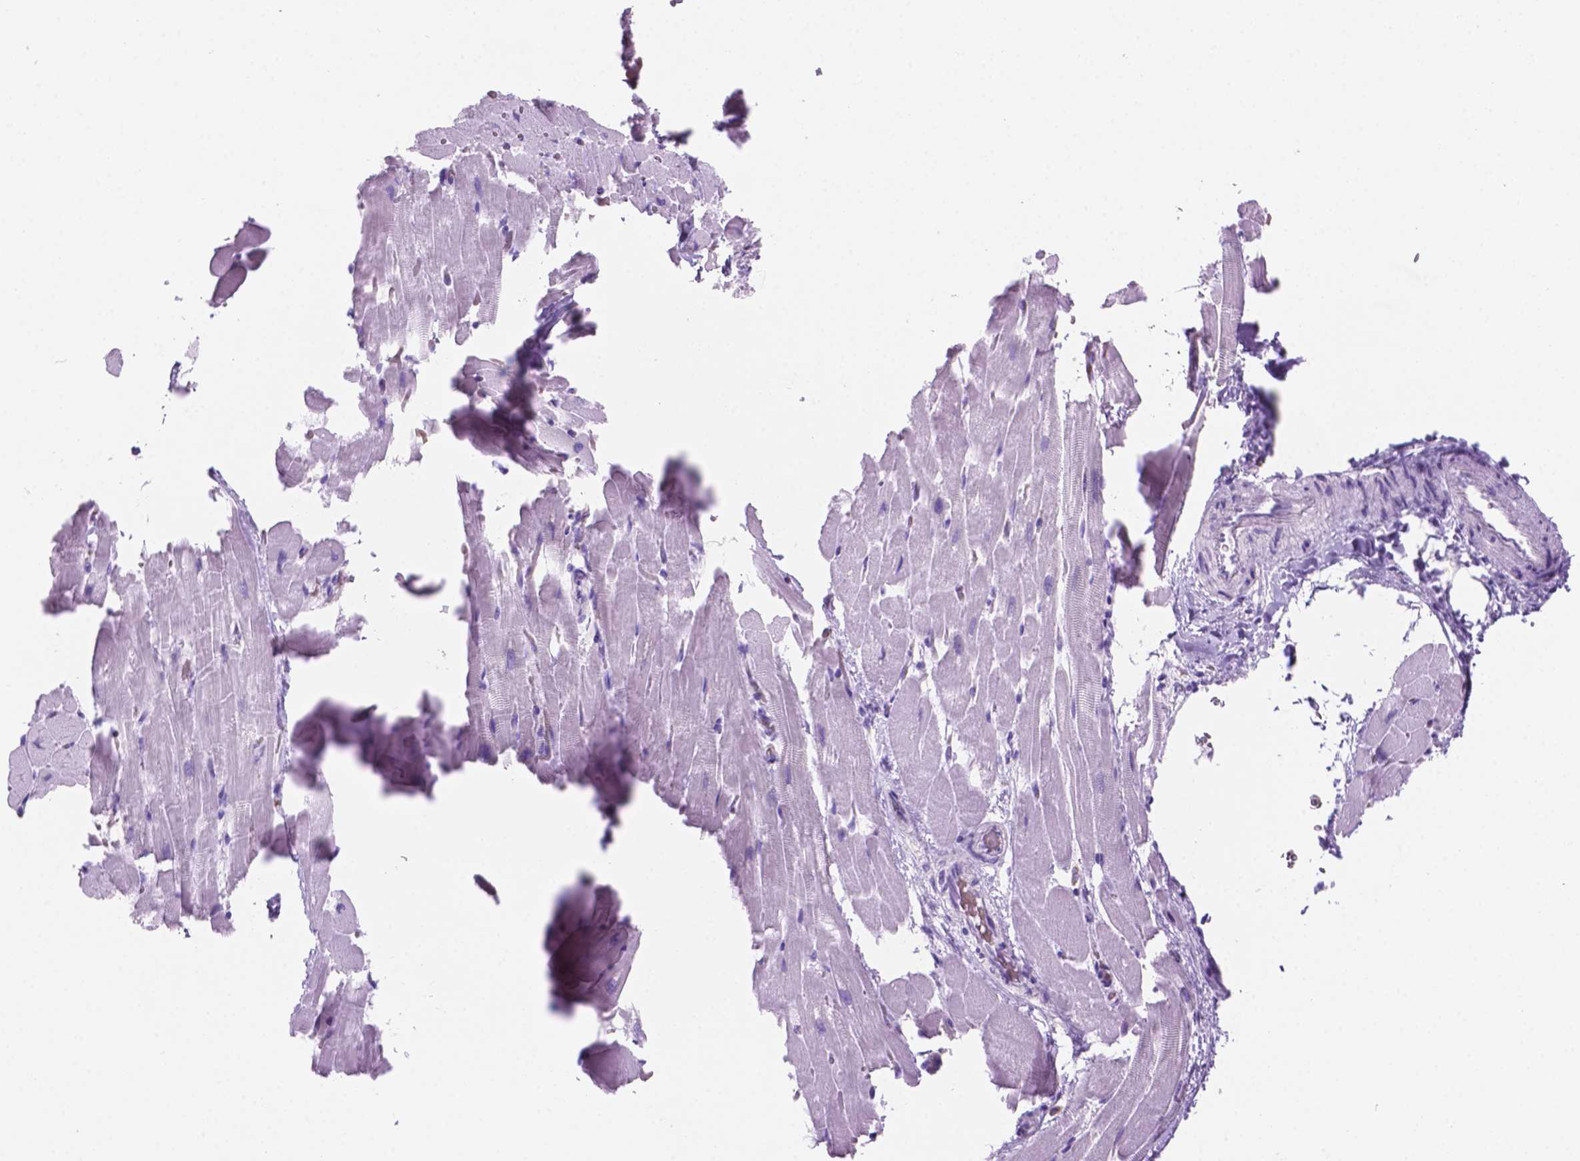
{"staining": {"intensity": "negative", "quantity": "none", "location": "none"}, "tissue": "heart muscle", "cell_type": "Cardiomyocytes", "image_type": "normal", "snomed": [{"axis": "morphology", "description": "Normal tissue, NOS"}, {"axis": "topography", "description": "Heart"}], "caption": "DAB immunohistochemical staining of benign human heart muscle shows no significant staining in cardiomyocytes.", "gene": "GRIN2B", "patient": {"sex": "male", "age": 37}}